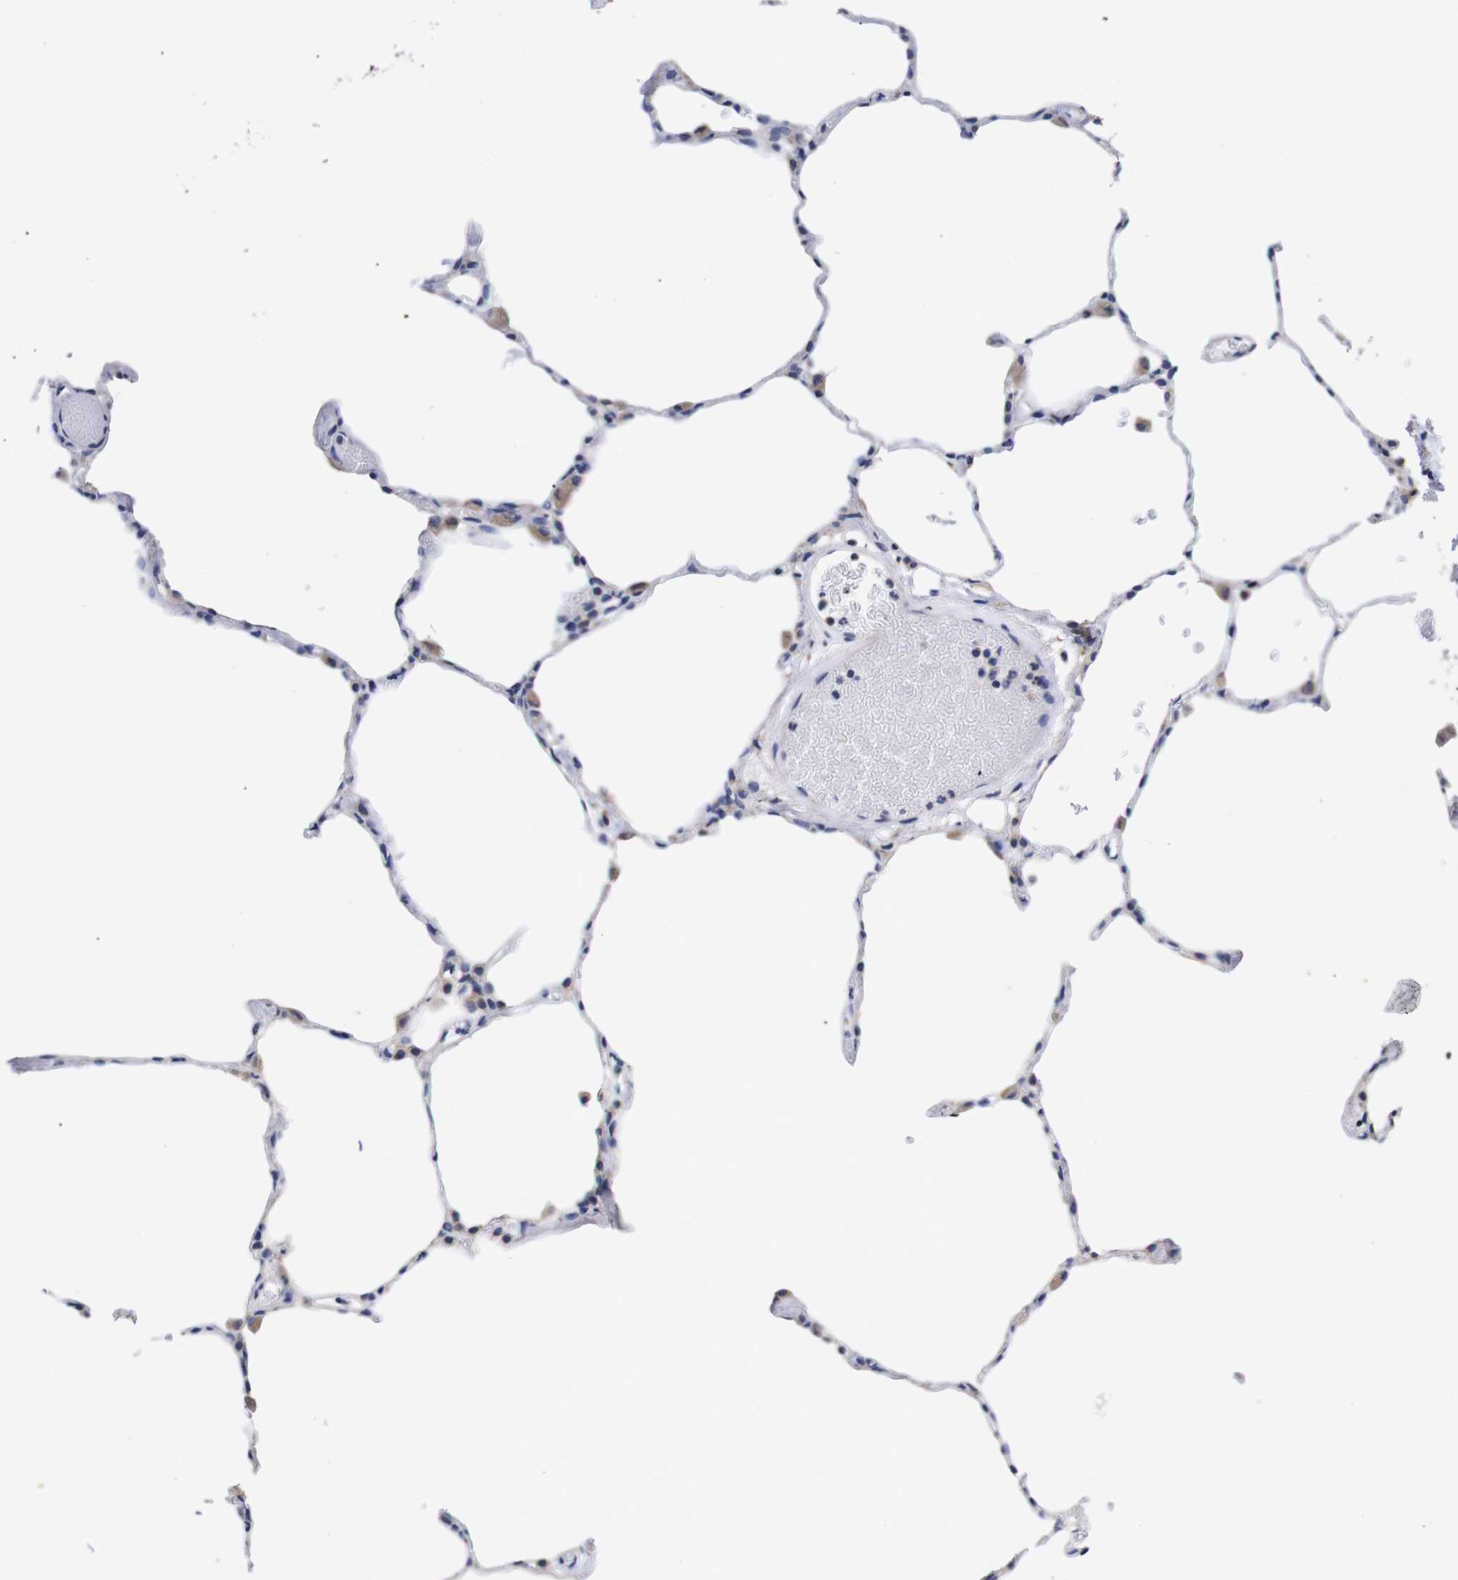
{"staining": {"intensity": "weak", "quantity": "<25%", "location": "cytoplasmic/membranous"}, "tissue": "lung", "cell_type": "Alveolar cells", "image_type": "normal", "snomed": [{"axis": "morphology", "description": "Normal tissue, NOS"}, {"axis": "topography", "description": "Lung"}], "caption": "This photomicrograph is of benign lung stained with immunohistochemistry to label a protein in brown with the nuclei are counter-stained blue. There is no staining in alveolar cells. The staining was performed using DAB to visualize the protein expression in brown, while the nuclei were stained in blue with hematoxylin (Magnification: 20x).", "gene": "OPN3", "patient": {"sex": "female", "age": 49}}